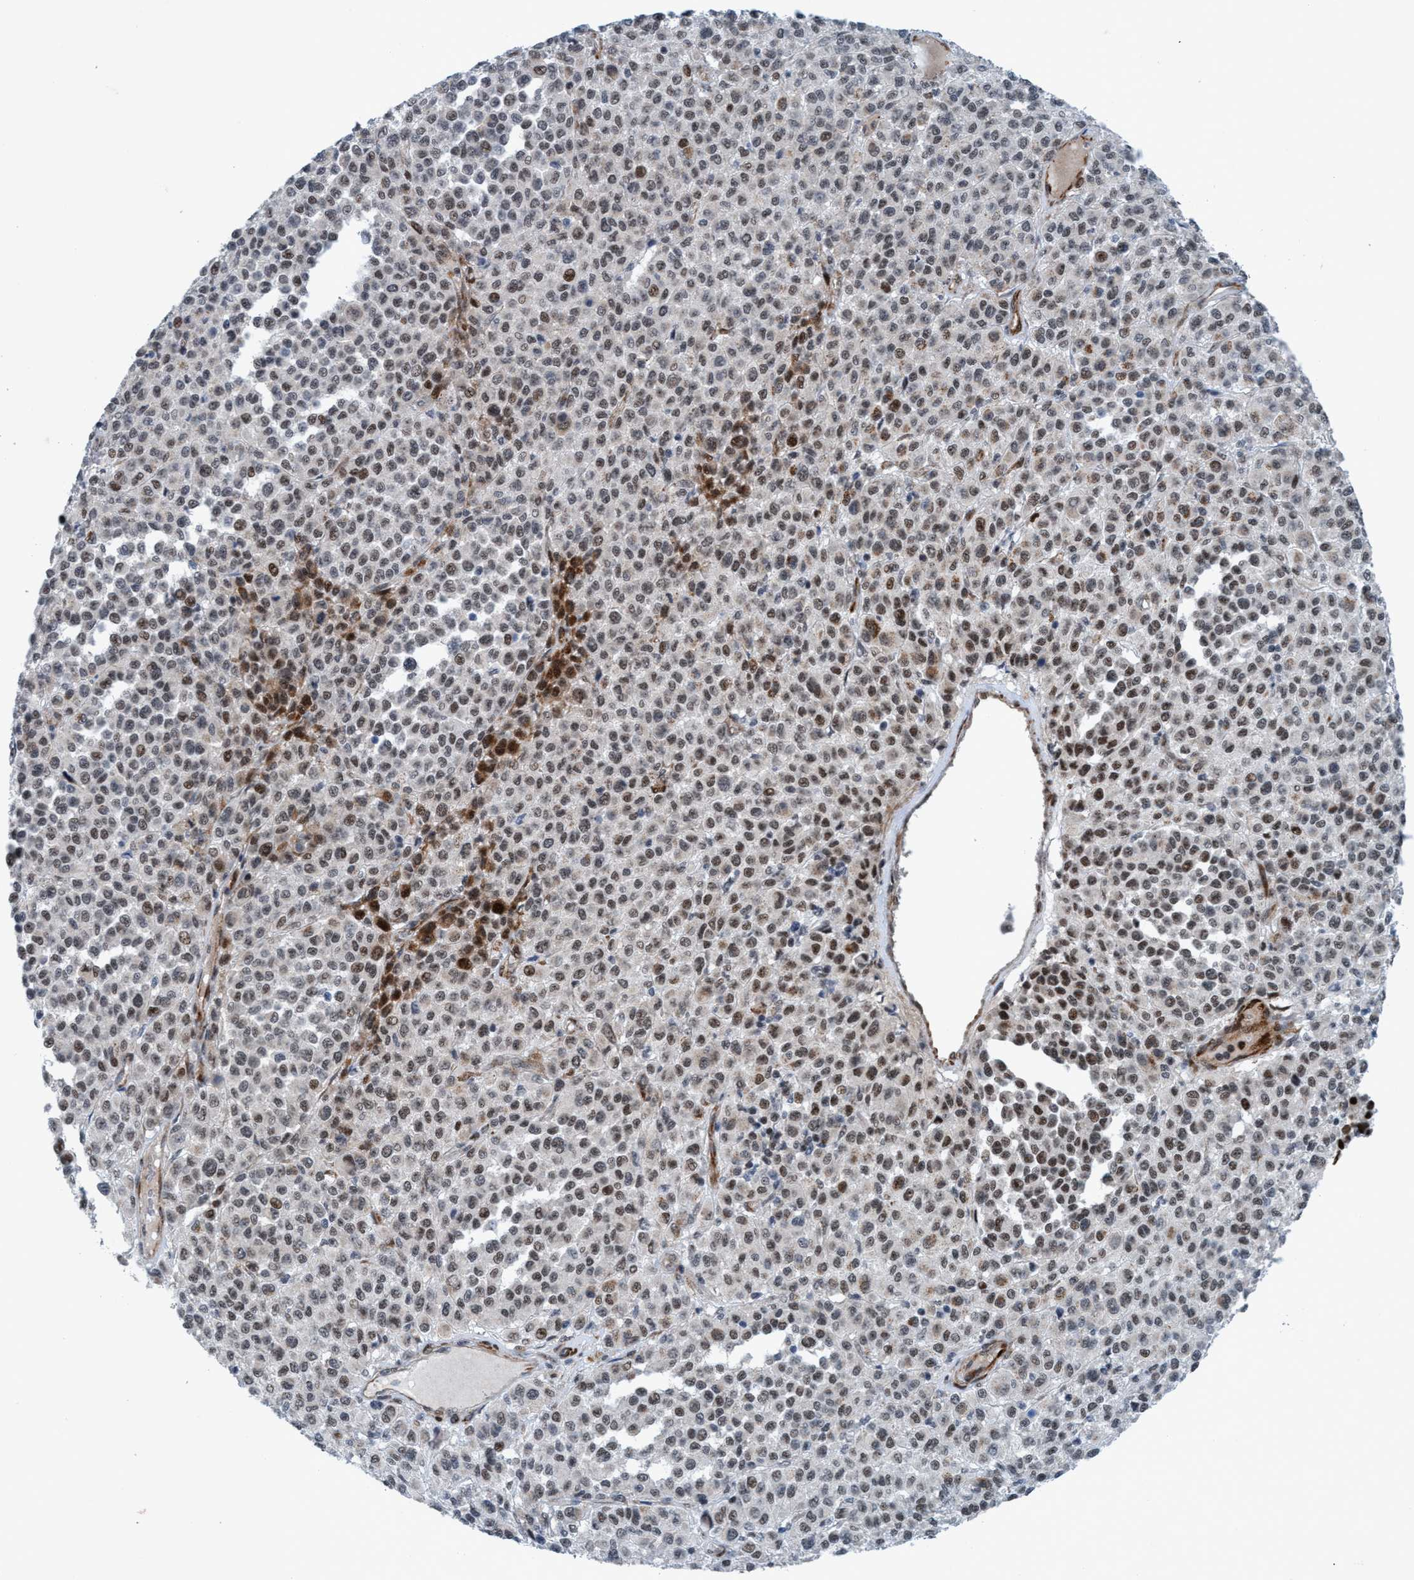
{"staining": {"intensity": "moderate", "quantity": "25%-75%", "location": "nuclear"}, "tissue": "melanoma", "cell_type": "Tumor cells", "image_type": "cancer", "snomed": [{"axis": "morphology", "description": "Malignant melanoma, Metastatic site"}, {"axis": "topography", "description": "Pancreas"}], "caption": "Melanoma stained for a protein (brown) displays moderate nuclear positive staining in approximately 25%-75% of tumor cells.", "gene": "CWC27", "patient": {"sex": "female", "age": 30}}